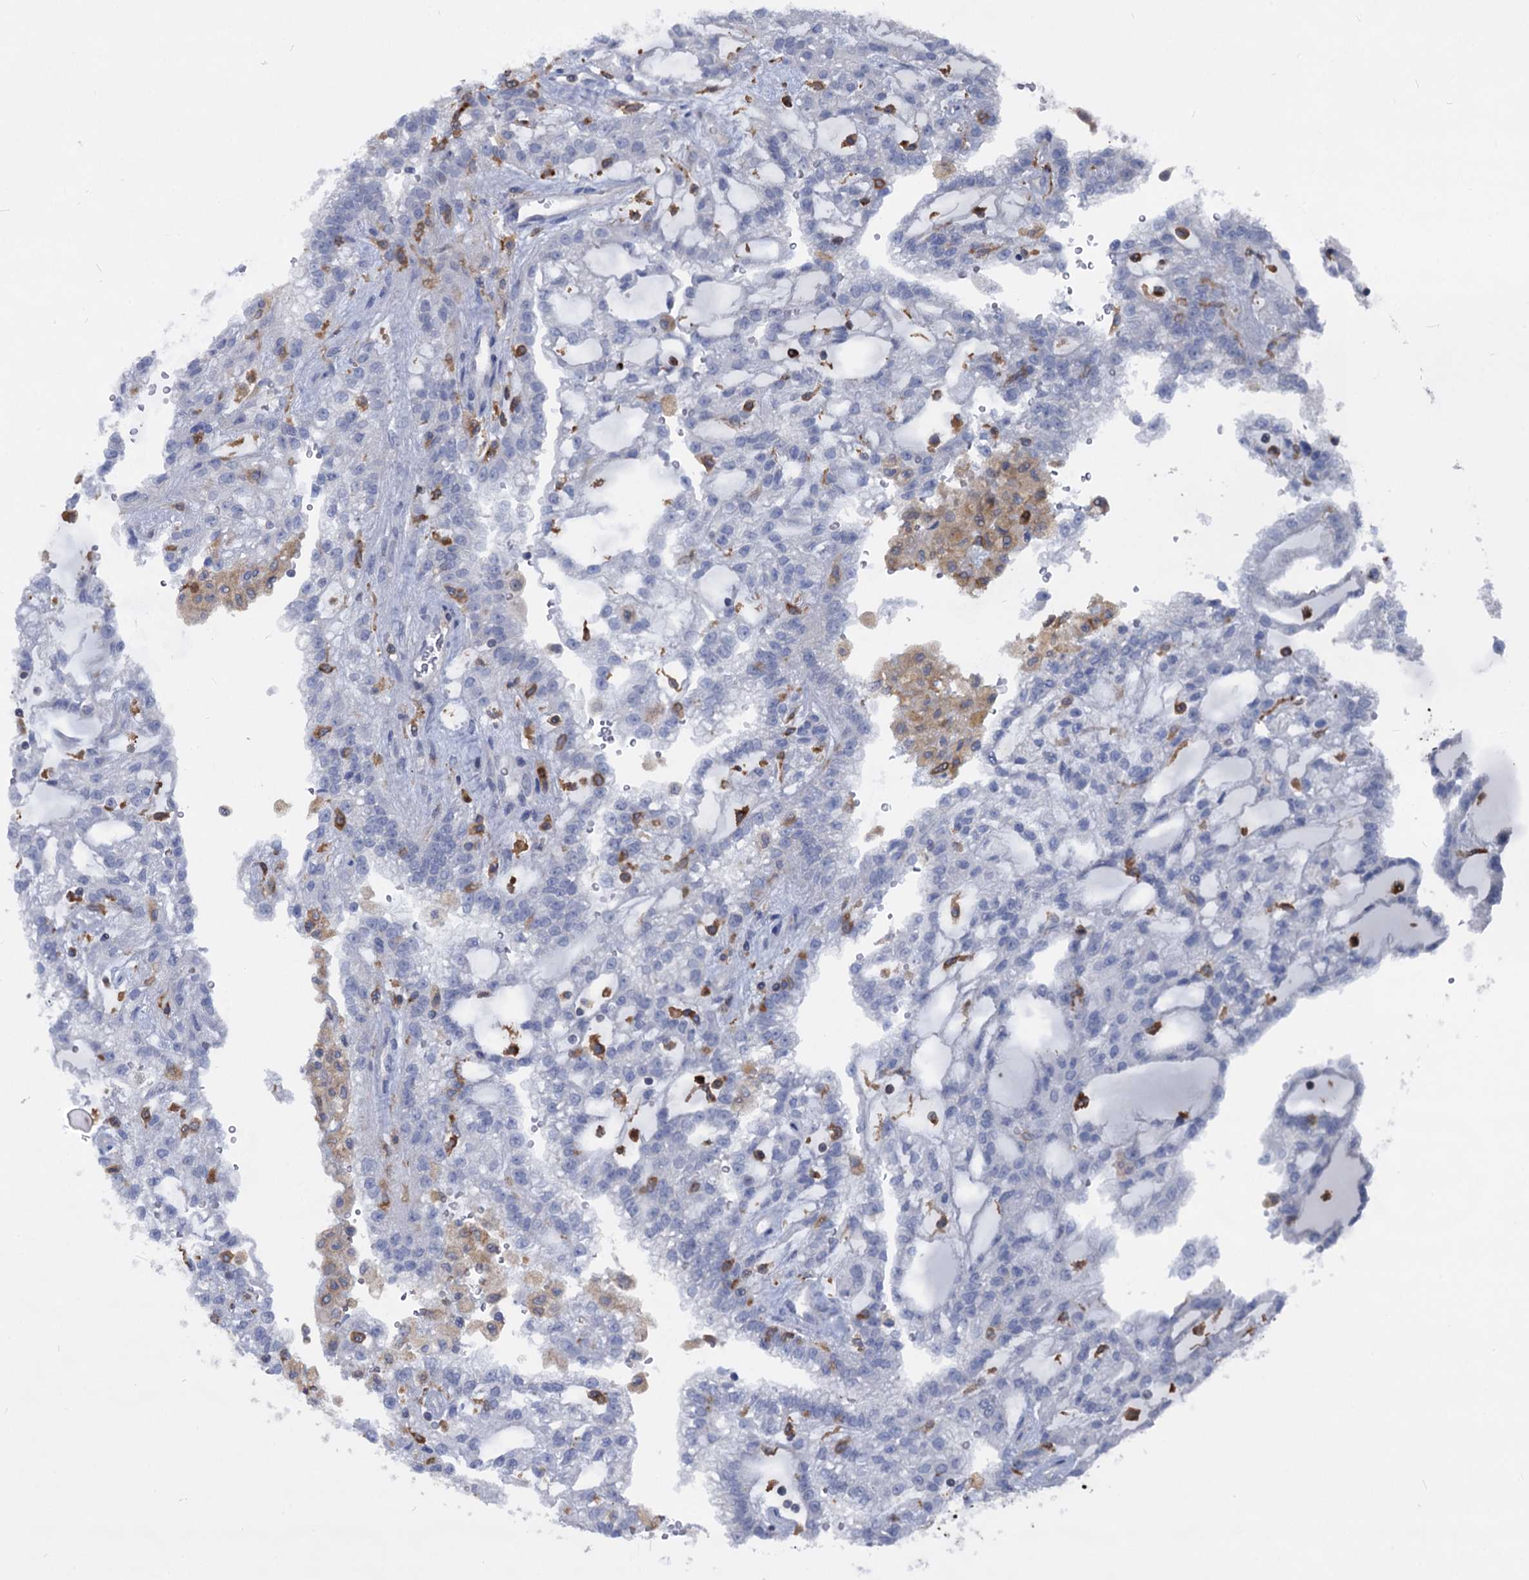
{"staining": {"intensity": "negative", "quantity": "none", "location": "none"}, "tissue": "renal cancer", "cell_type": "Tumor cells", "image_type": "cancer", "snomed": [{"axis": "morphology", "description": "Adenocarcinoma, NOS"}, {"axis": "topography", "description": "Kidney"}], "caption": "High magnification brightfield microscopy of renal cancer stained with DAB (brown) and counterstained with hematoxylin (blue): tumor cells show no significant positivity. The staining was performed using DAB (3,3'-diaminobenzidine) to visualize the protein expression in brown, while the nuclei were stained in blue with hematoxylin (Magnification: 20x).", "gene": "RHOG", "patient": {"sex": "male", "age": 63}}